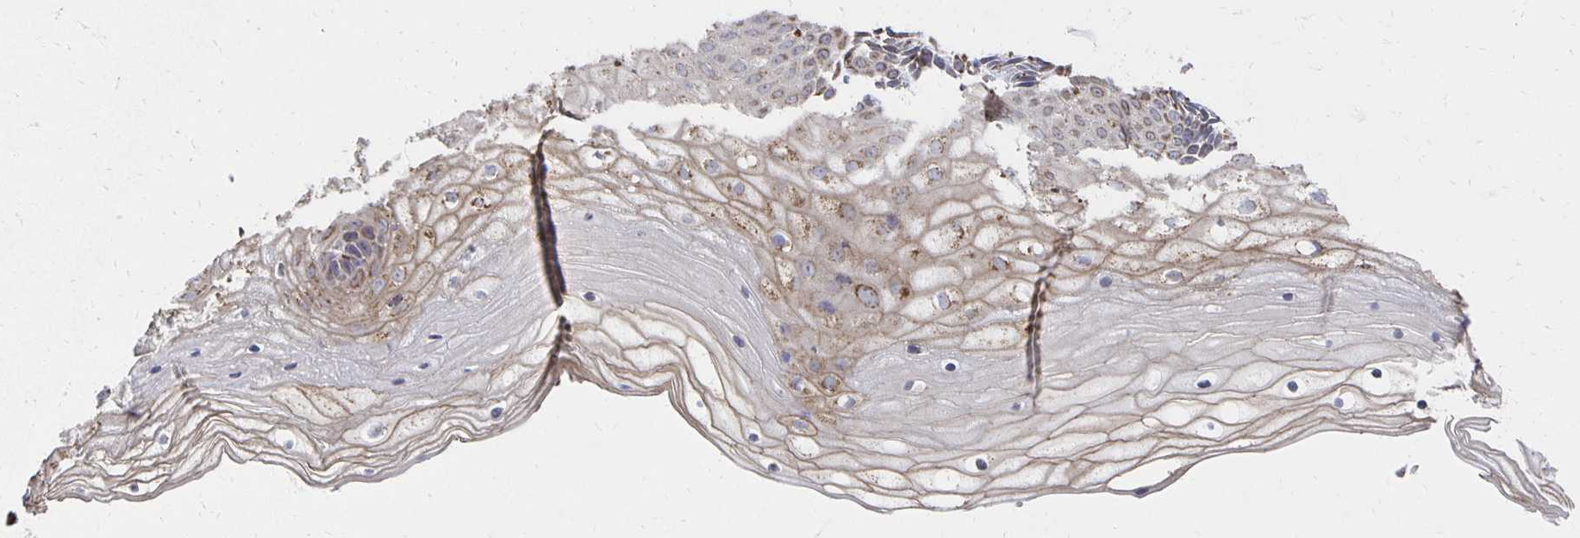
{"staining": {"intensity": "weak", "quantity": ">75%", "location": "cytoplasmic/membranous"}, "tissue": "cervix", "cell_type": "Glandular cells", "image_type": "normal", "snomed": [{"axis": "morphology", "description": "Normal tissue, NOS"}, {"axis": "topography", "description": "Cervix"}], "caption": "Weak cytoplasmic/membranous expression is appreciated in approximately >75% of glandular cells in normal cervix.", "gene": "NKX2", "patient": {"sex": "female", "age": 36}}